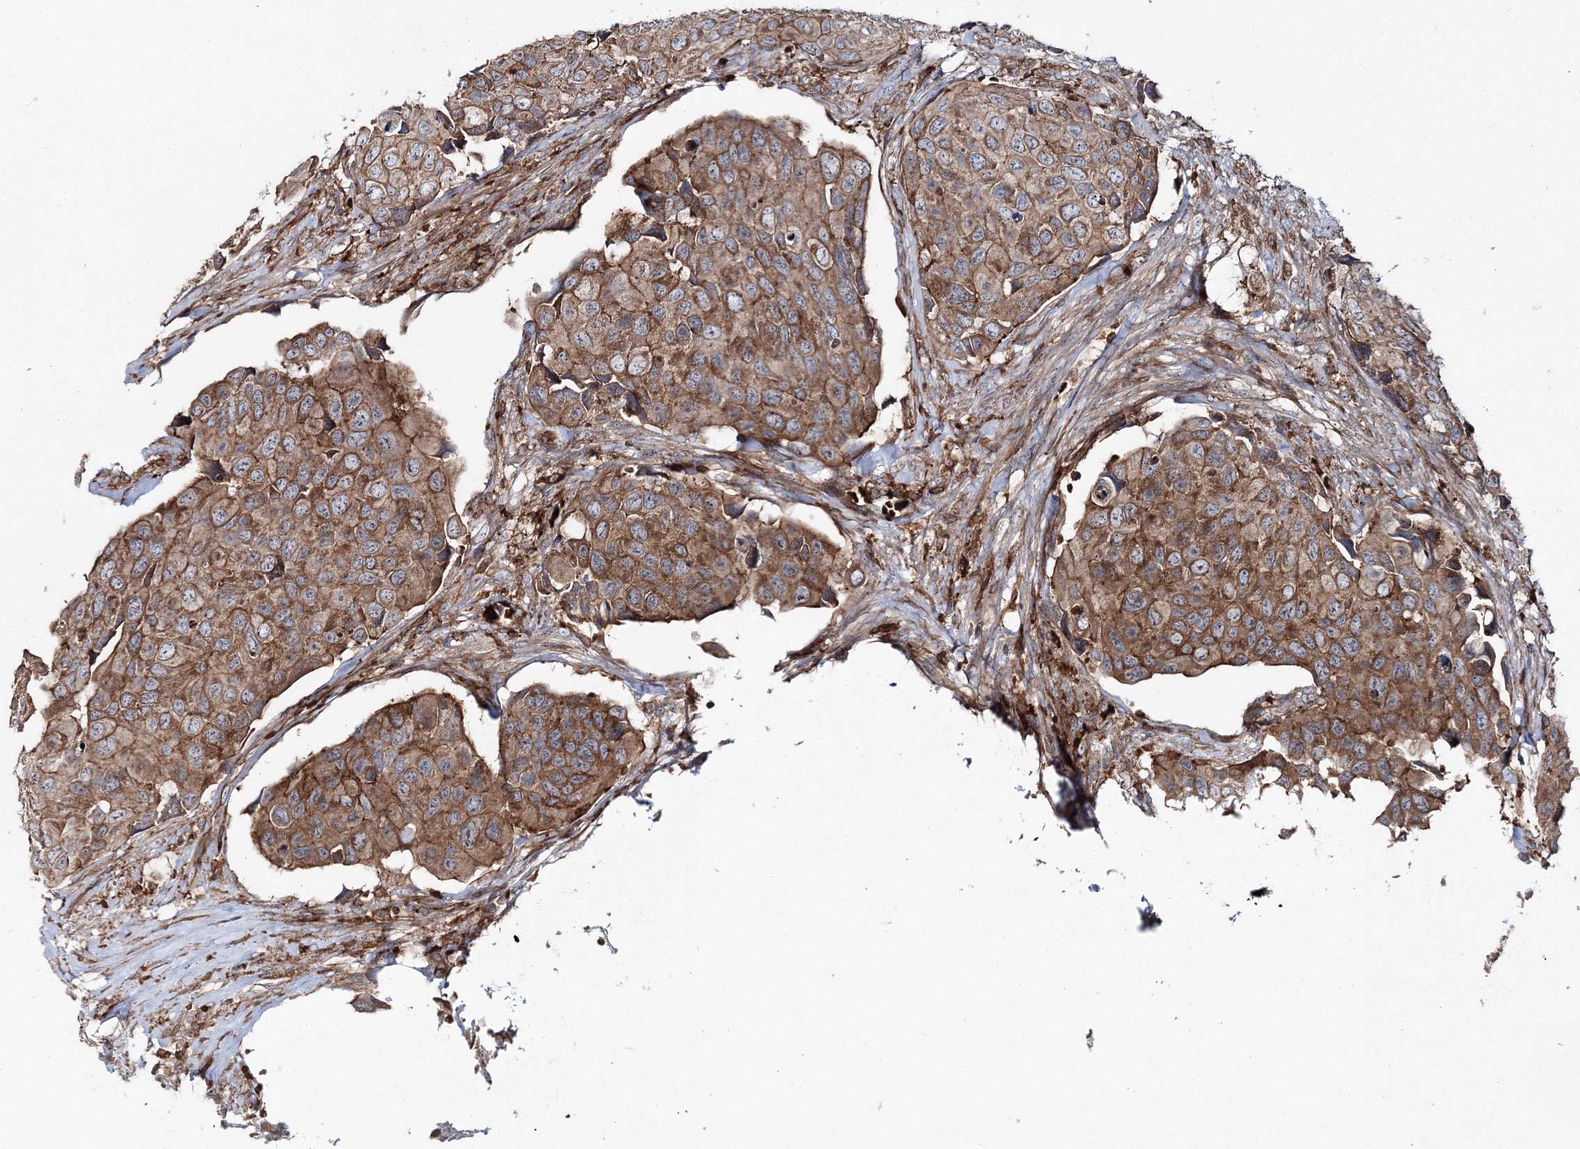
{"staining": {"intensity": "moderate", "quantity": ">75%", "location": "cytoplasmic/membranous"}, "tissue": "urothelial cancer", "cell_type": "Tumor cells", "image_type": "cancer", "snomed": [{"axis": "morphology", "description": "Urothelial carcinoma, High grade"}, {"axis": "topography", "description": "Urinary bladder"}], "caption": "IHC micrograph of neoplastic tissue: human urothelial carcinoma (high-grade) stained using IHC displays medium levels of moderate protein expression localized specifically in the cytoplasmic/membranous of tumor cells, appearing as a cytoplasmic/membranous brown color.", "gene": "PCBD2", "patient": {"sex": "male", "age": 74}}